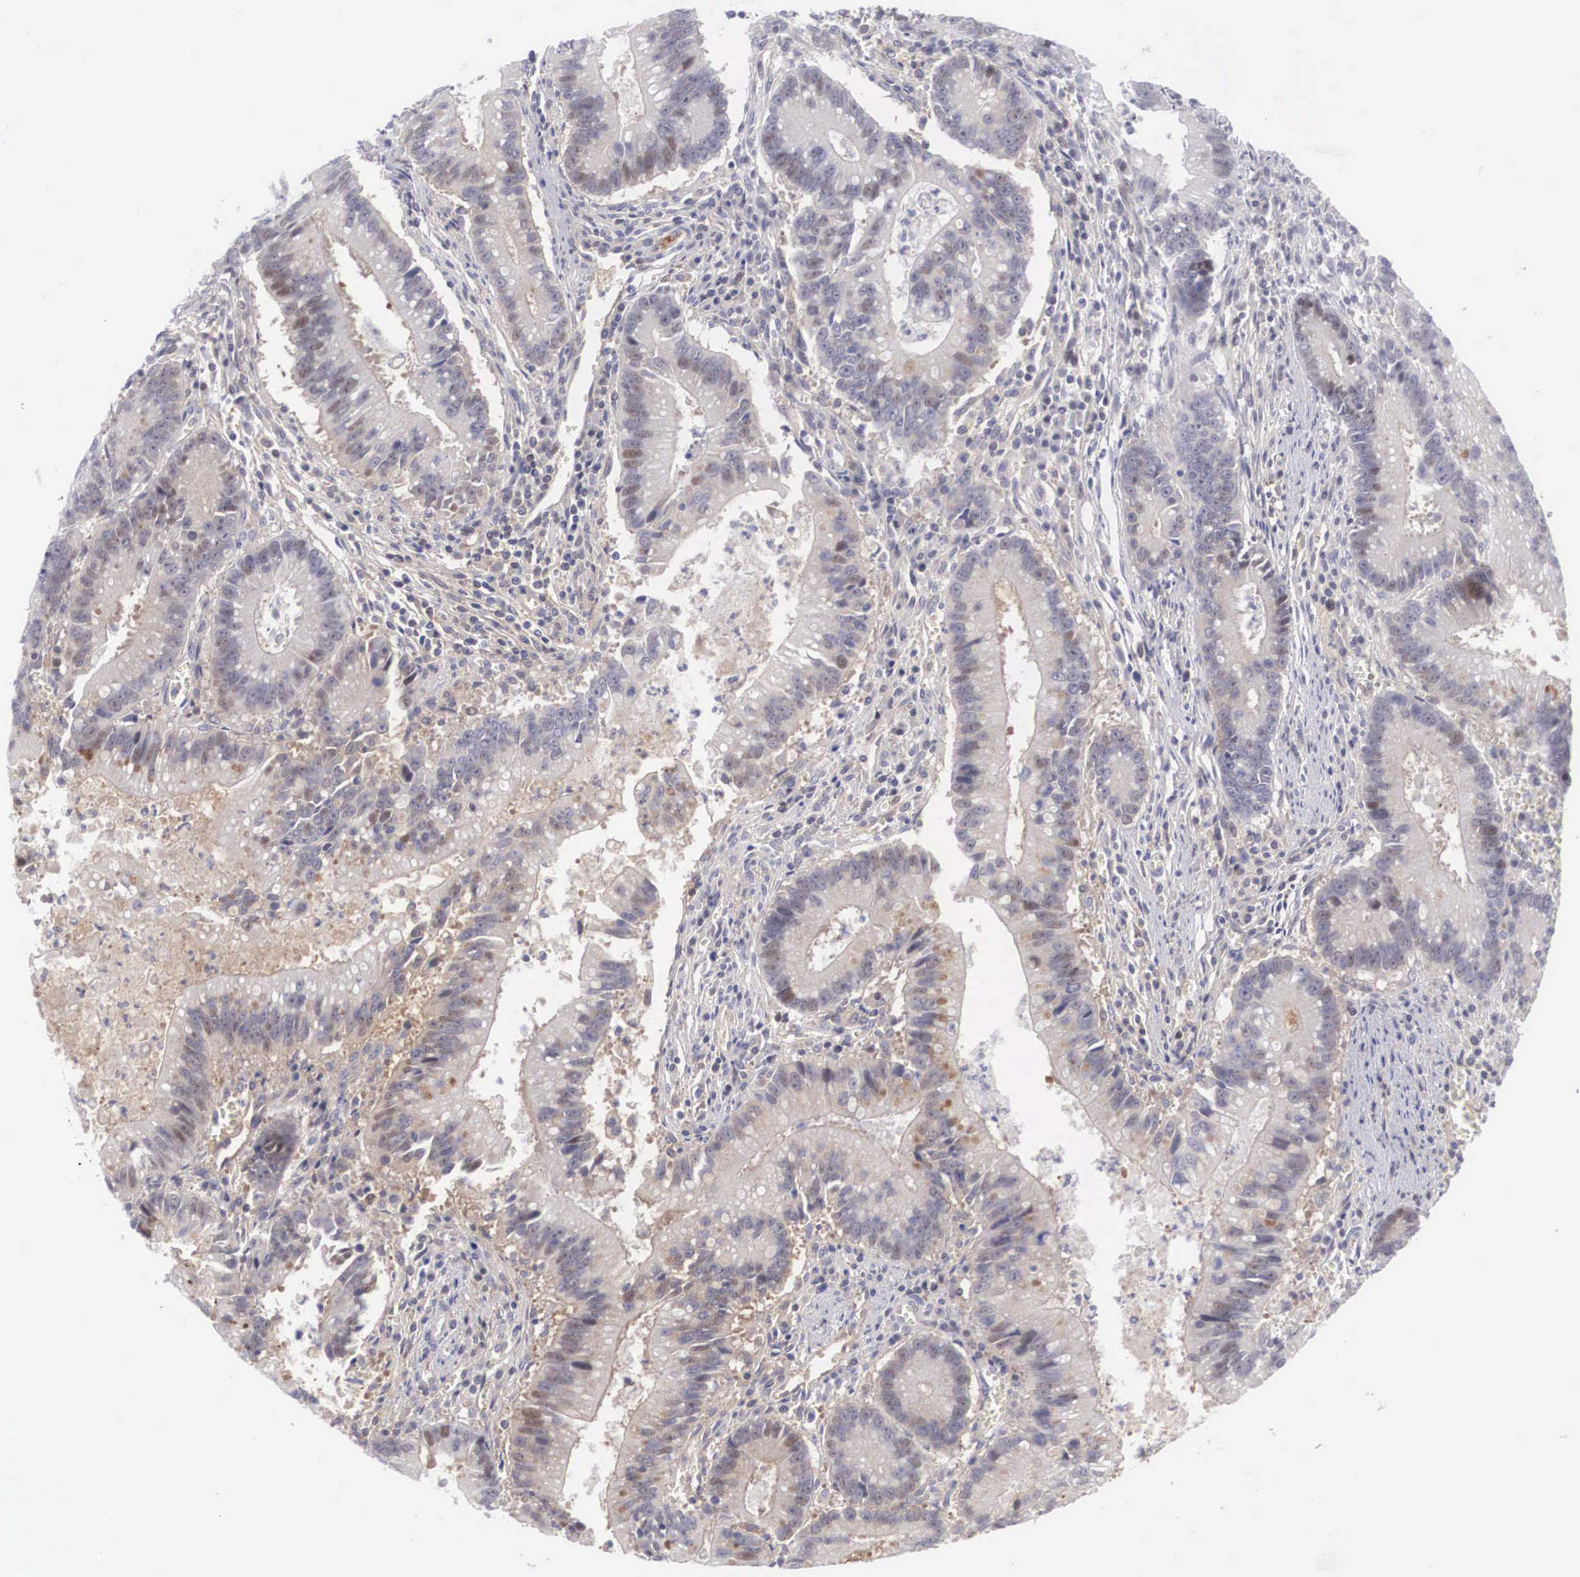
{"staining": {"intensity": "weak", "quantity": "<25%", "location": "cytoplasmic/membranous,nuclear"}, "tissue": "colorectal cancer", "cell_type": "Tumor cells", "image_type": "cancer", "snomed": [{"axis": "morphology", "description": "Adenocarcinoma, NOS"}, {"axis": "topography", "description": "Rectum"}], "caption": "Protein analysis of adenocarcinoma (colorectal) shows no significant positivity in tumor cells. (DAB immunohistochemistry (IHC), high magnification).", "gene": "RBPJ", "patient": {"sex": "female", "age": 81}}